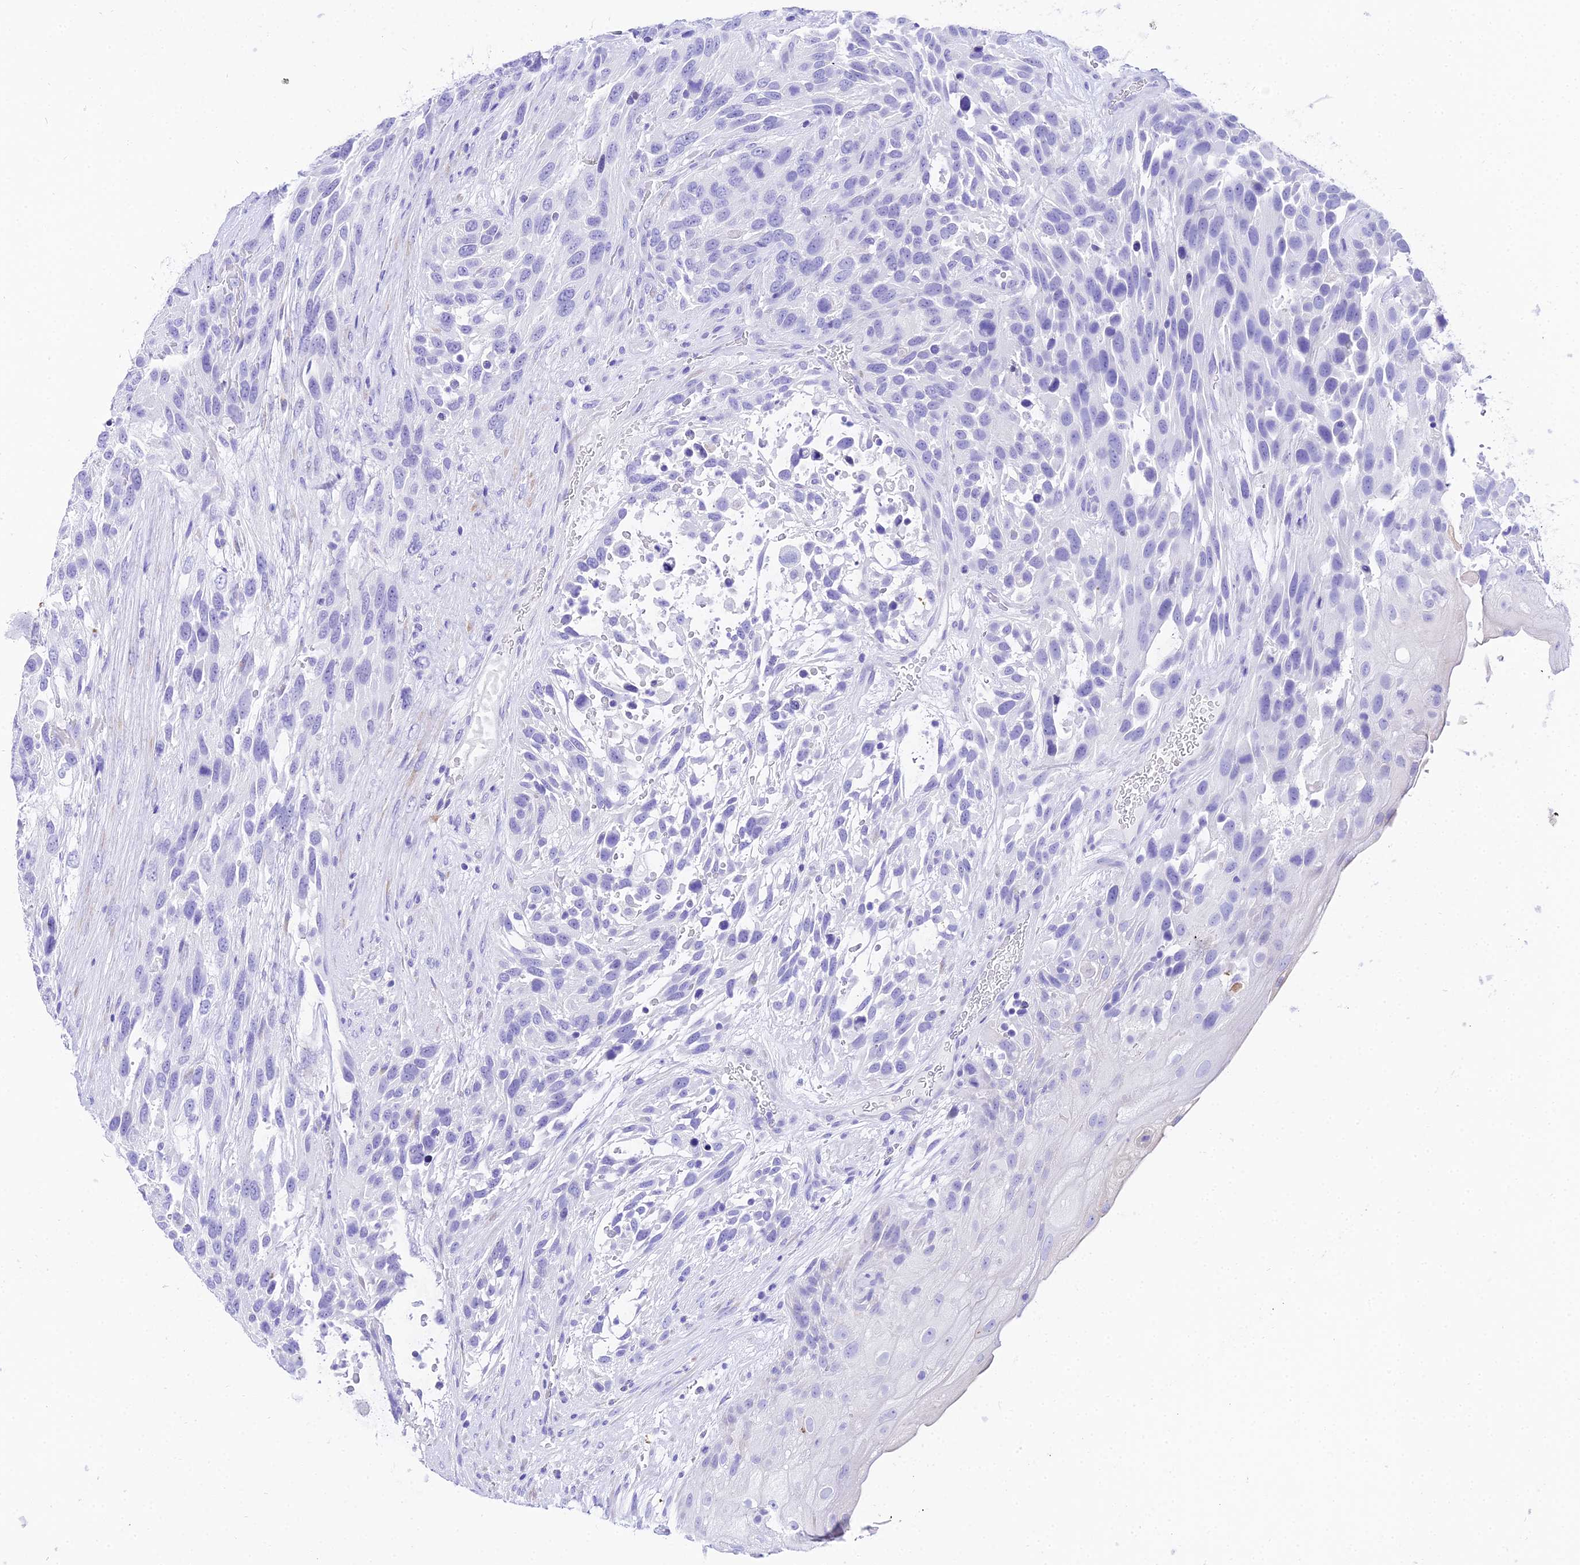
{"staining": {"intensity": "negative", "quantity": "none", "location": "none"}, "tissue": "urothelial cancer", "cell_type": "Tumor cells", "image_type": "cancer", "snomed": [{"axis": "morphology", "description": "Urothelial carcinoma, High grade"}, {"axis": "topography", "description": "Urinary bladder"}], "caption": "The IHC micrograph has no significant staining in tumor cells of urothelial cancer tissue.", "gene": "TRMT44", "patient": {"sex": "female", "age": 70}}